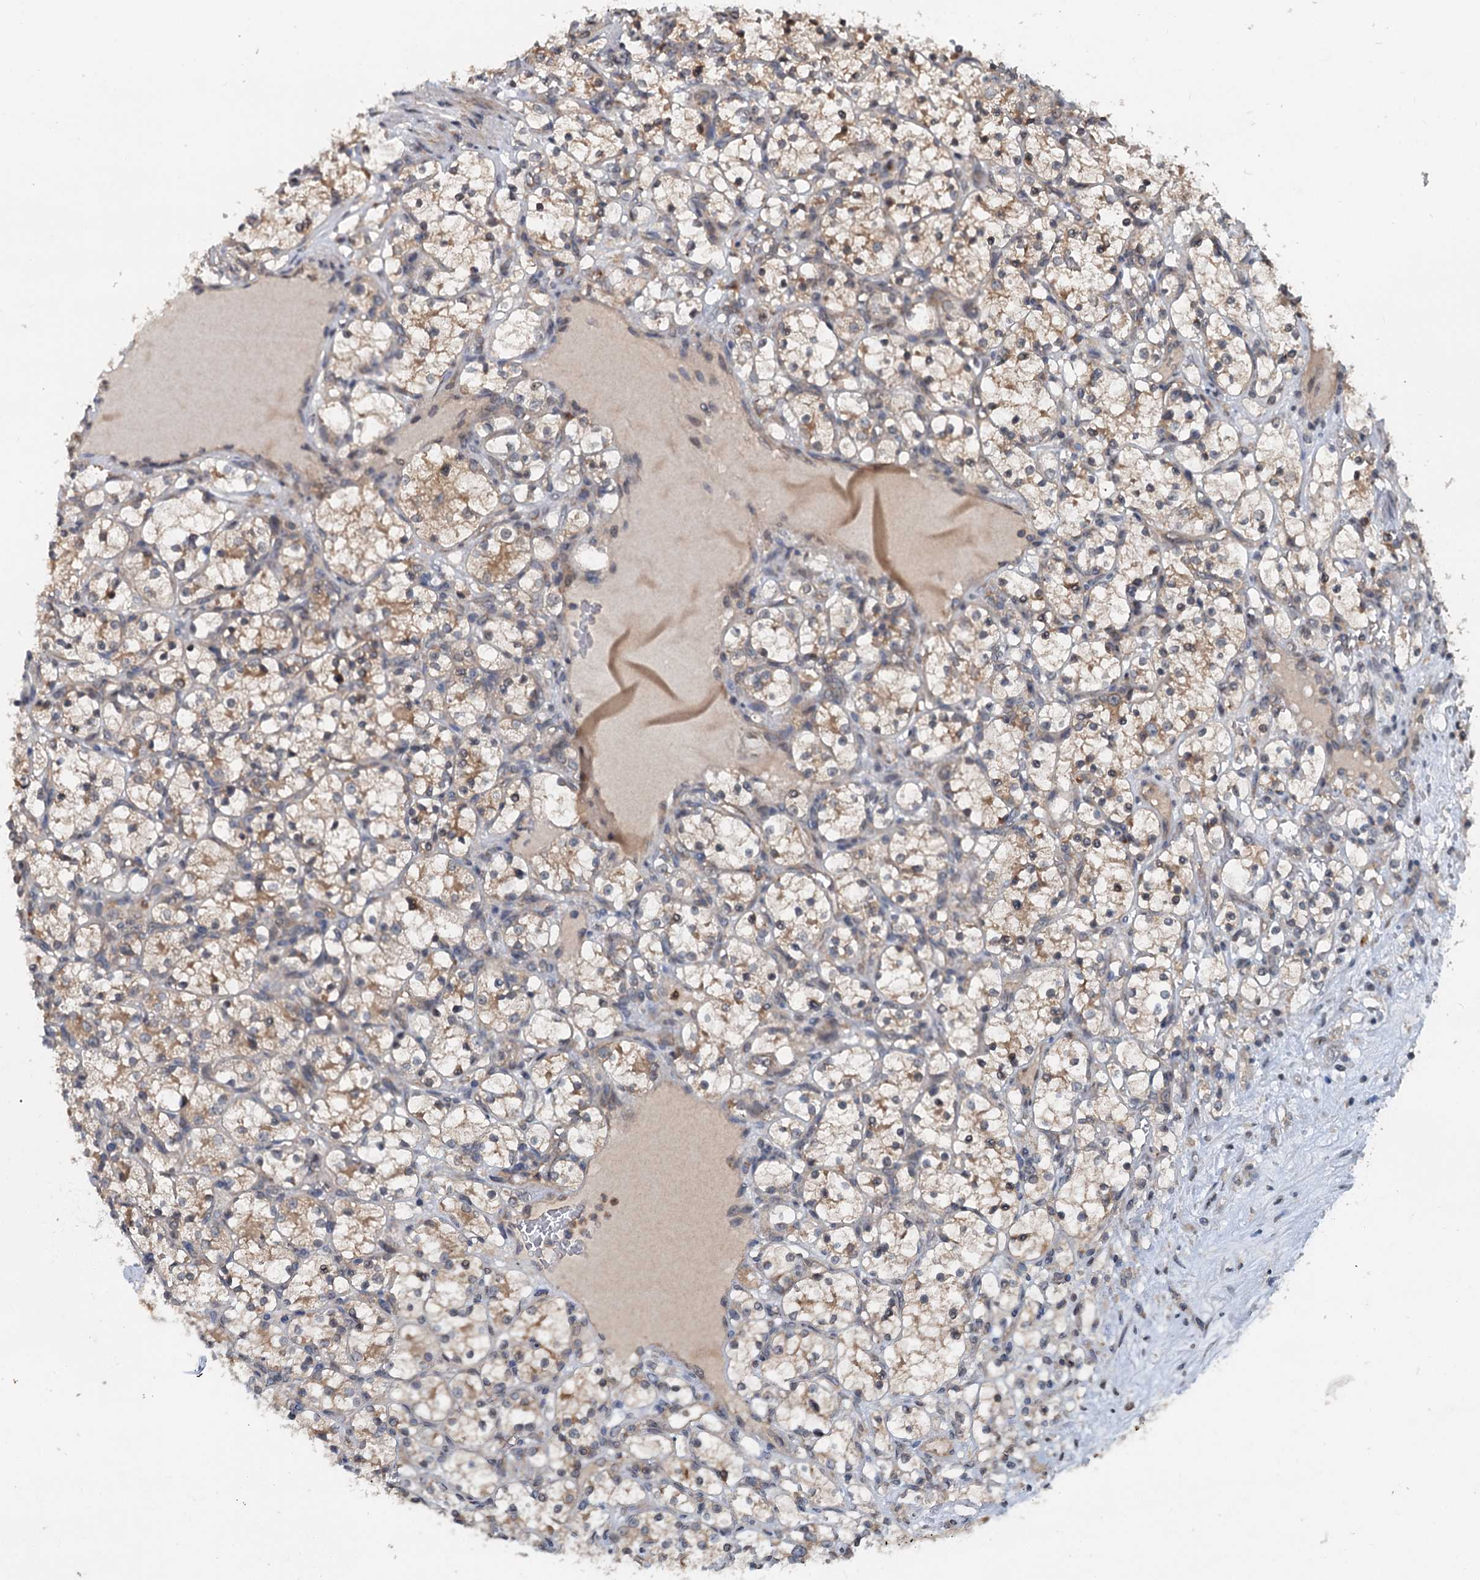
{"staining": {"intensity": "moderate", "quantity": ">75%", "location": "cytoplasmic/membranous"}, "tissue": "renal cancer", "cell_type": "Tumor cells", "image_type": "cancer", "snomed": [{"axis": "morphology", "description": "Adenocarcinoma, NOS"}, {"axis": "topography", "description": "Kidney"}], "caption": "The photomicrograph displays staining of adenocarcinoma (renal), revealing moderate cytoplasmic/membranous protein staining (brown color) within tumor cells.", "gene": "N4BP2L2", "patient": {"sex": "female", "age": 69}}